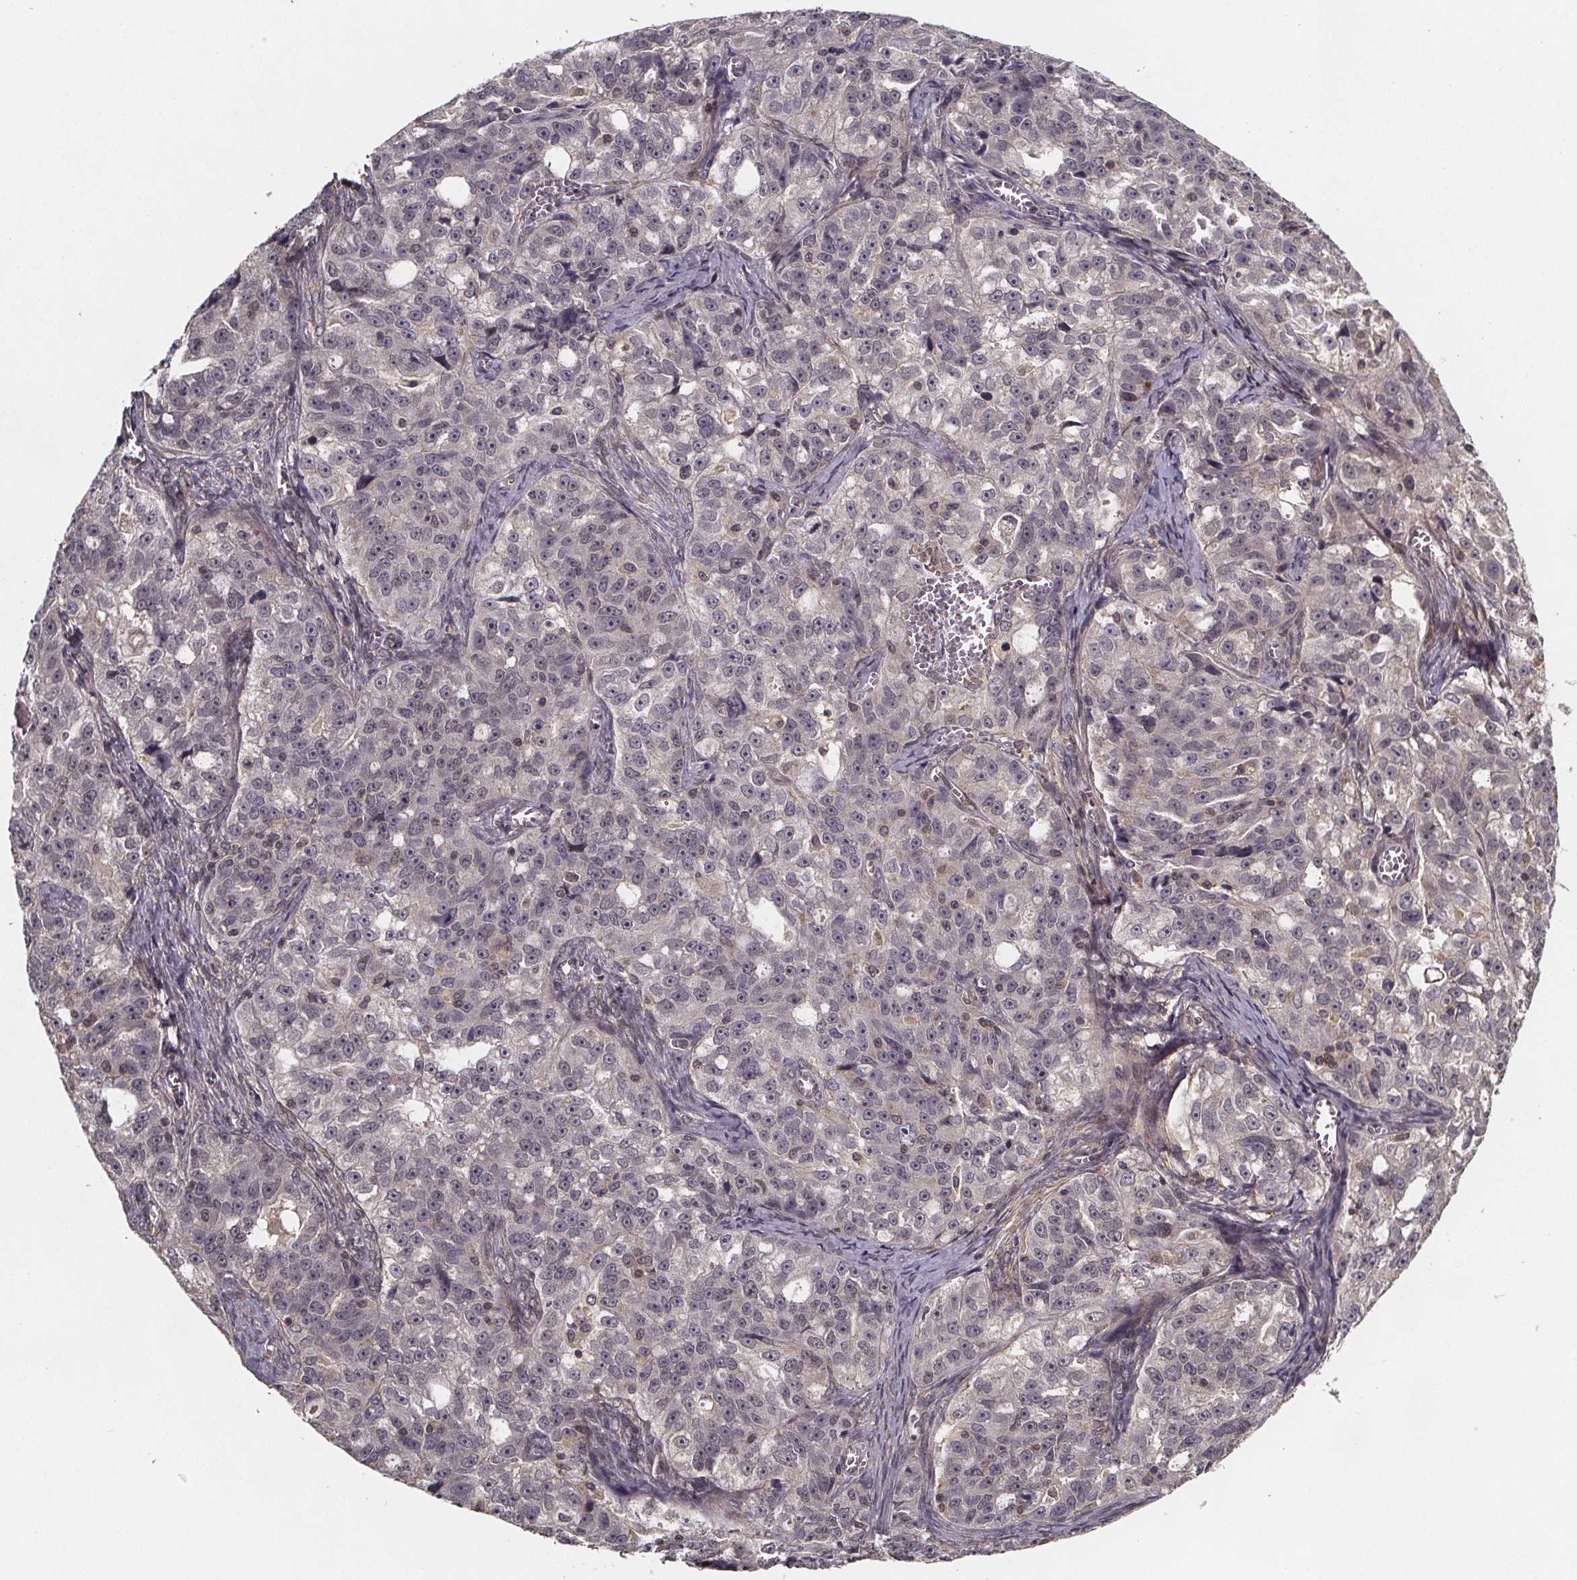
{"staining": {"intensity": "negative", "quantity": "none", "location": "none"}, "tissue": "ovarian cancer", "cell_type": "Tumor cells", "image_type": "cancer", "snomed": [{"axis": "morphology", "description": "Cystadenocarcinoma, serous, NOS"}, {"axis": "topography", "description": "Ovary"}], "caption": "Protein analysis of ovarian cancer (serous cystadenocarcinoma) reveals no significant expression in tumor cells.", "gene": "PIERCE2", "patient": {"sex": "female", "age": 51}}